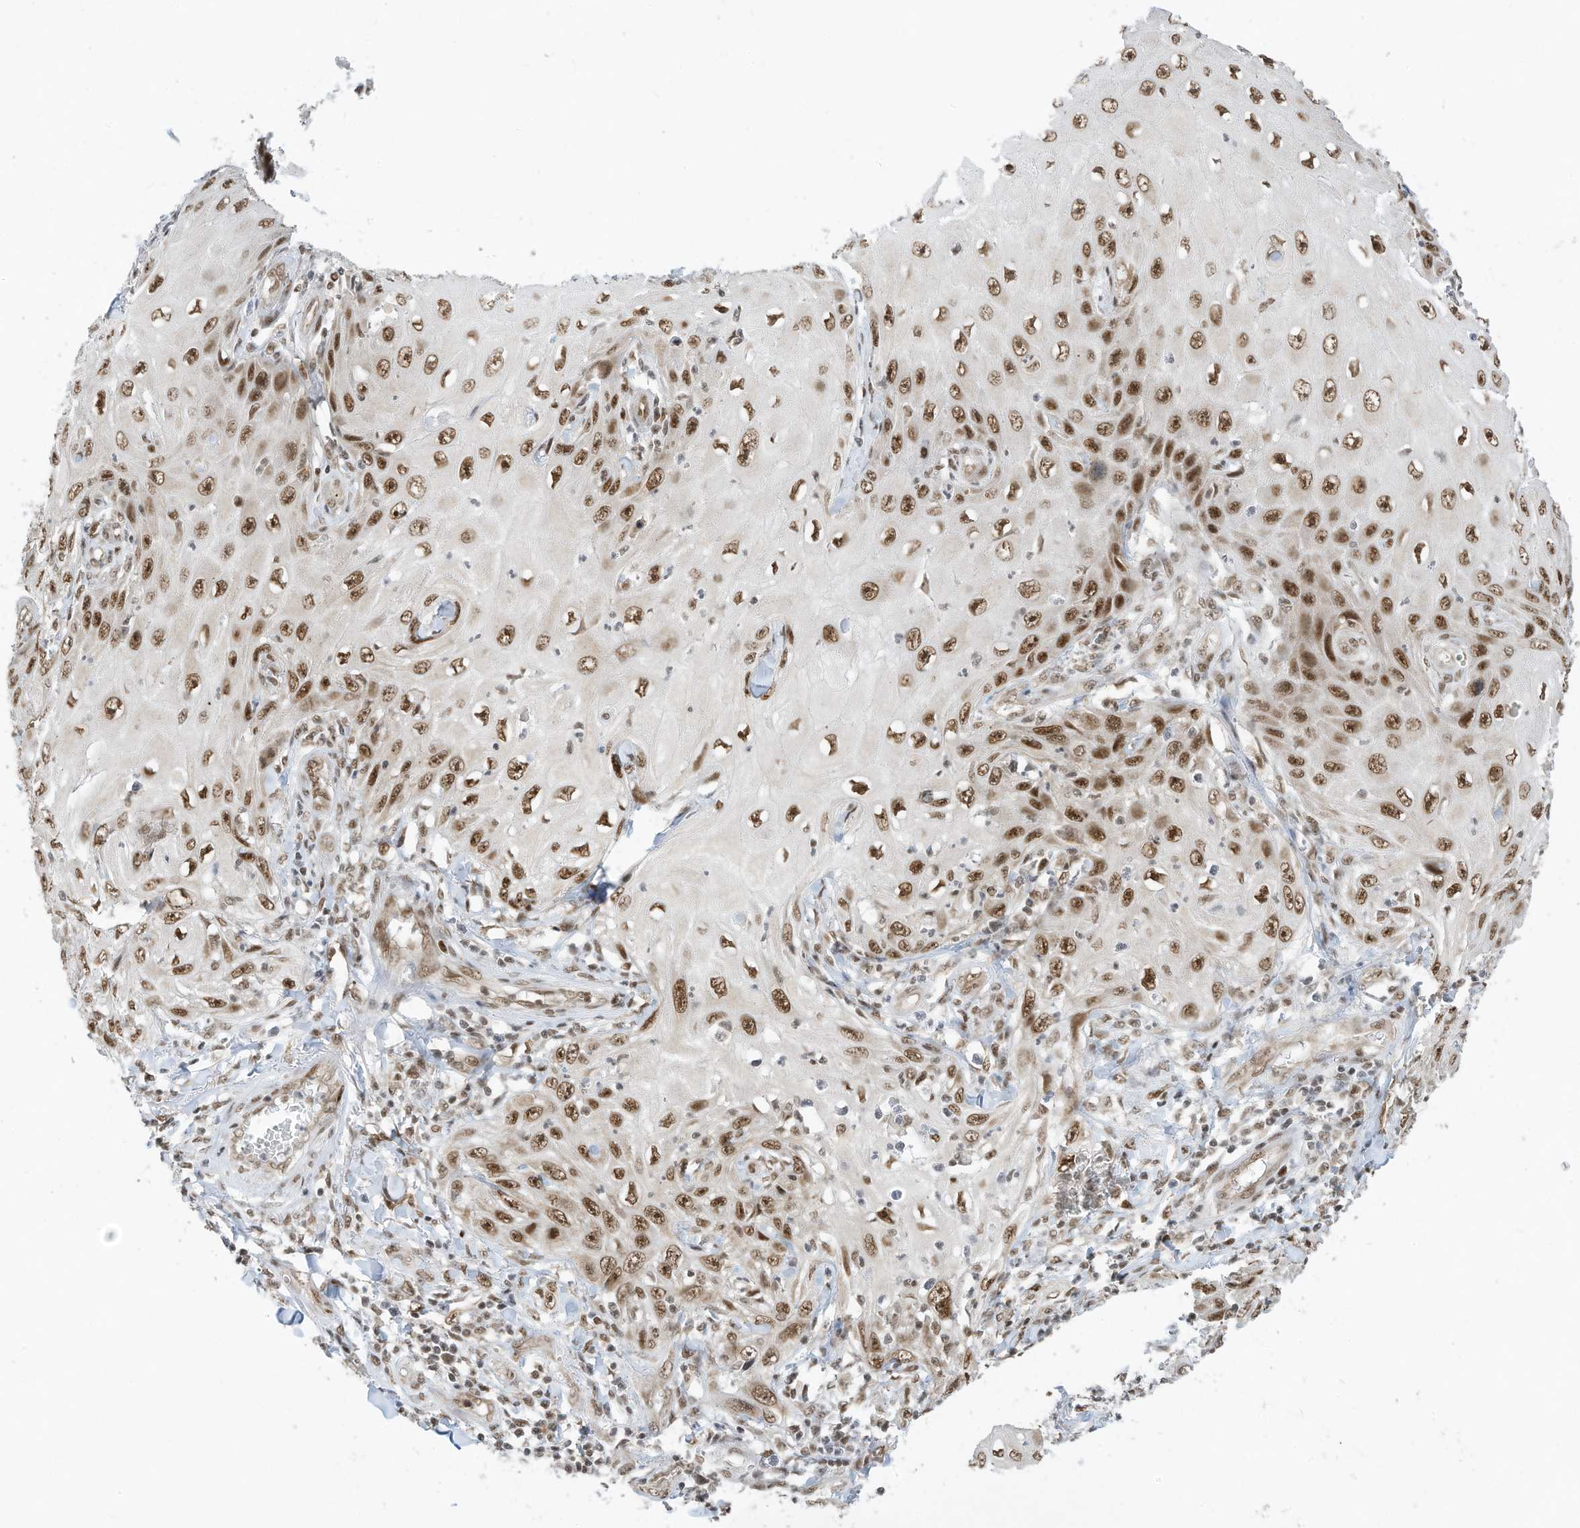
{"staining": {"intensity": "strong", "quantity": ">75%", "location": "nuclear"}, "tissue": "skin cancer", "cell_type": "Tumor cells", "image_type": "cancer", "snomed": [{"axis": "morphology", "description": "Squamous cell carcinoma, NOS"}, {"axis": "topography", "description": "Skin"}], "caption": "High-power microscopy captured an immunohistochemistry (IHC) photomicrograph of skin cancer, revealing strong nuclear expression in about >75% of tumor cells.", "gene": "AURKAIP1", "patient": {"sex": "female", "age": 73}}